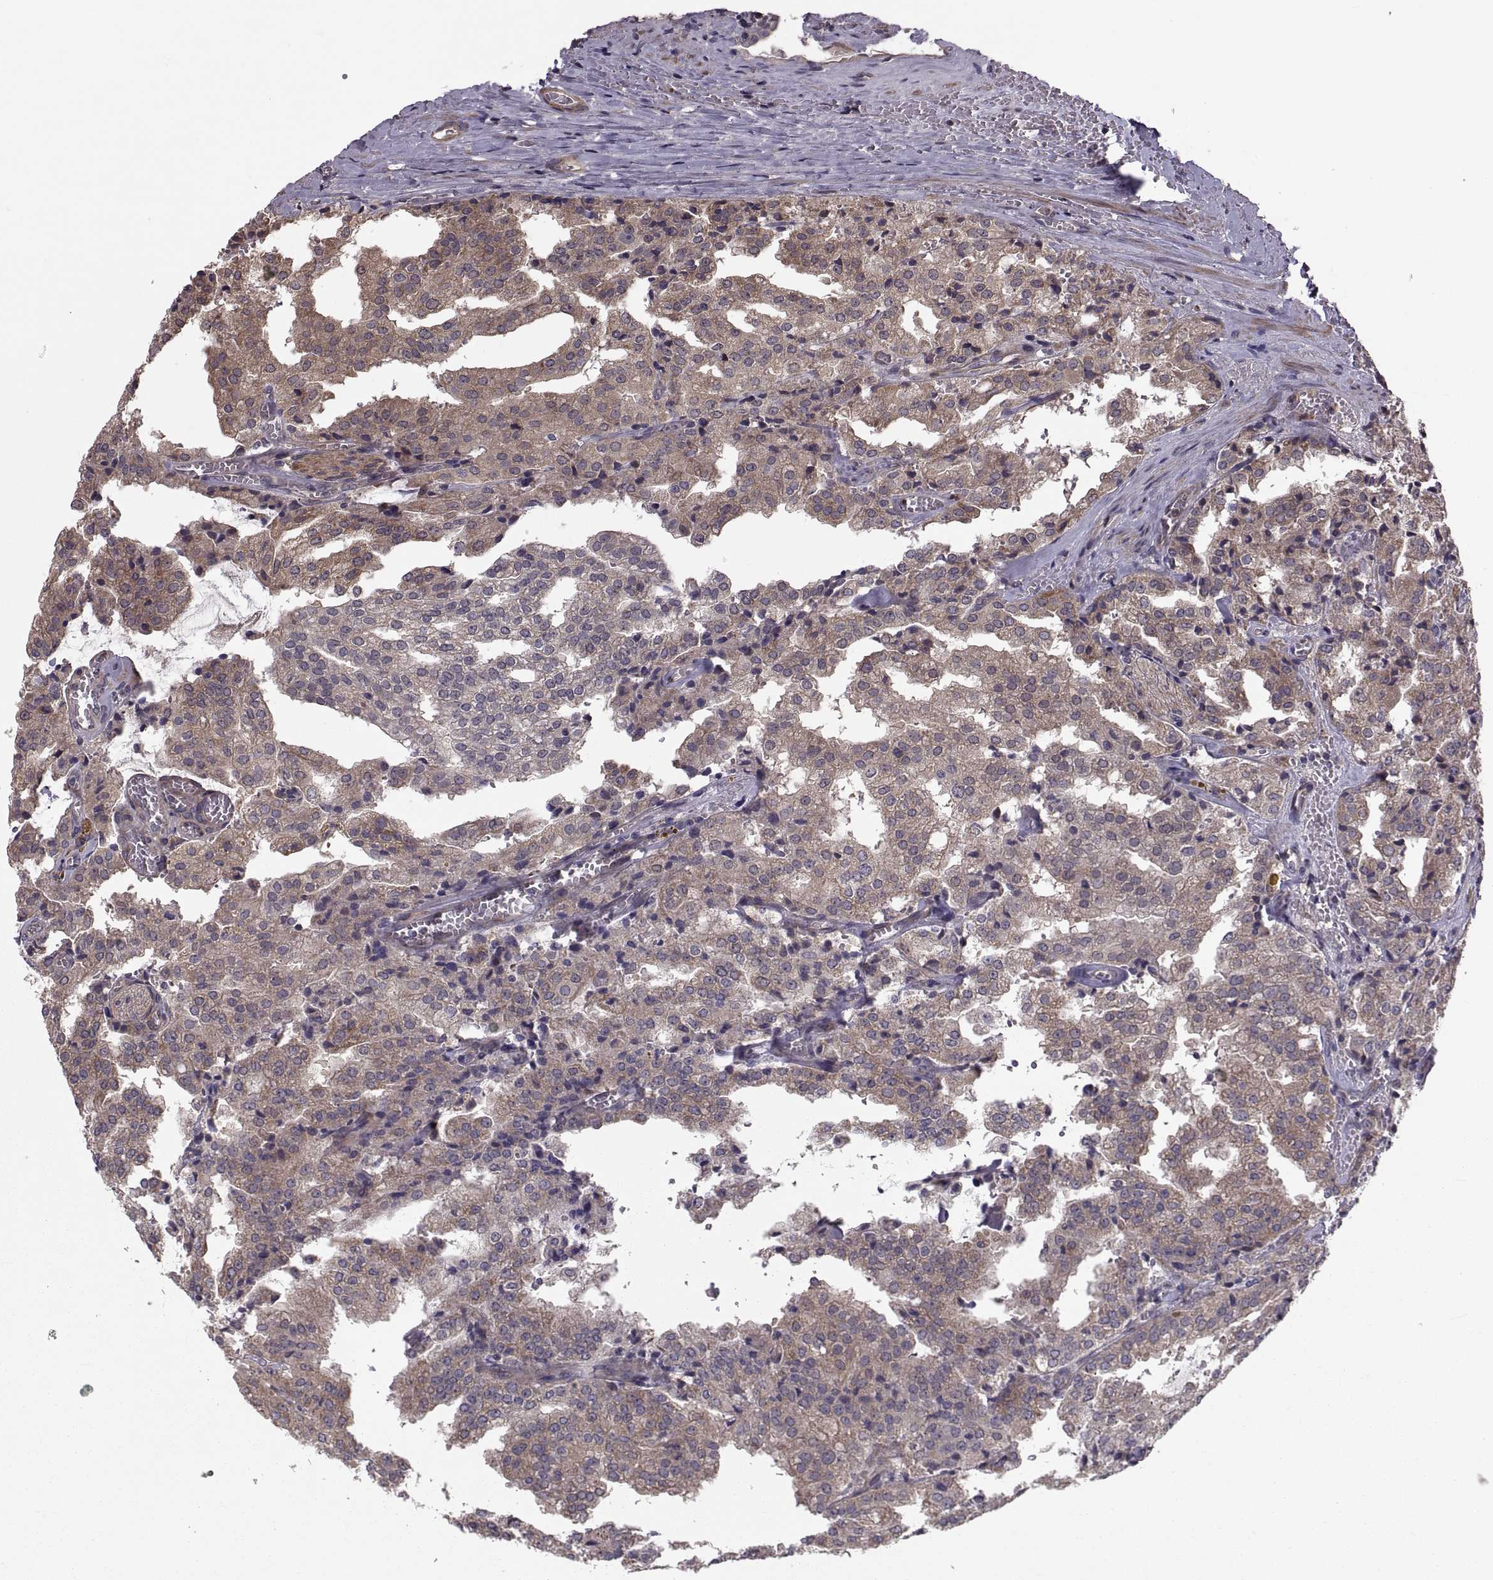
{"staining": {"intensity": "weak", "quantity": "25%-75%", "location": "cytoplasmic/membranous"}, "tissue": "prostate cancer", "cell_type": "Tumor cells", "image_type": "cancer", "snomed": [{"axis": "morphology", "description": "Adenocarcinoma, High grade"}, {"axis": "topography", "description": "Prostate"}], "caption": "Prostate high-grade adenocarcinoma was stained to show a protein in brown. There is low levels of weak cytoplasmic/membranous positivity in about 25%-75% of tumor cells.", "gene": "PMM2", "patient": {"sex": "male", "age": 68}}